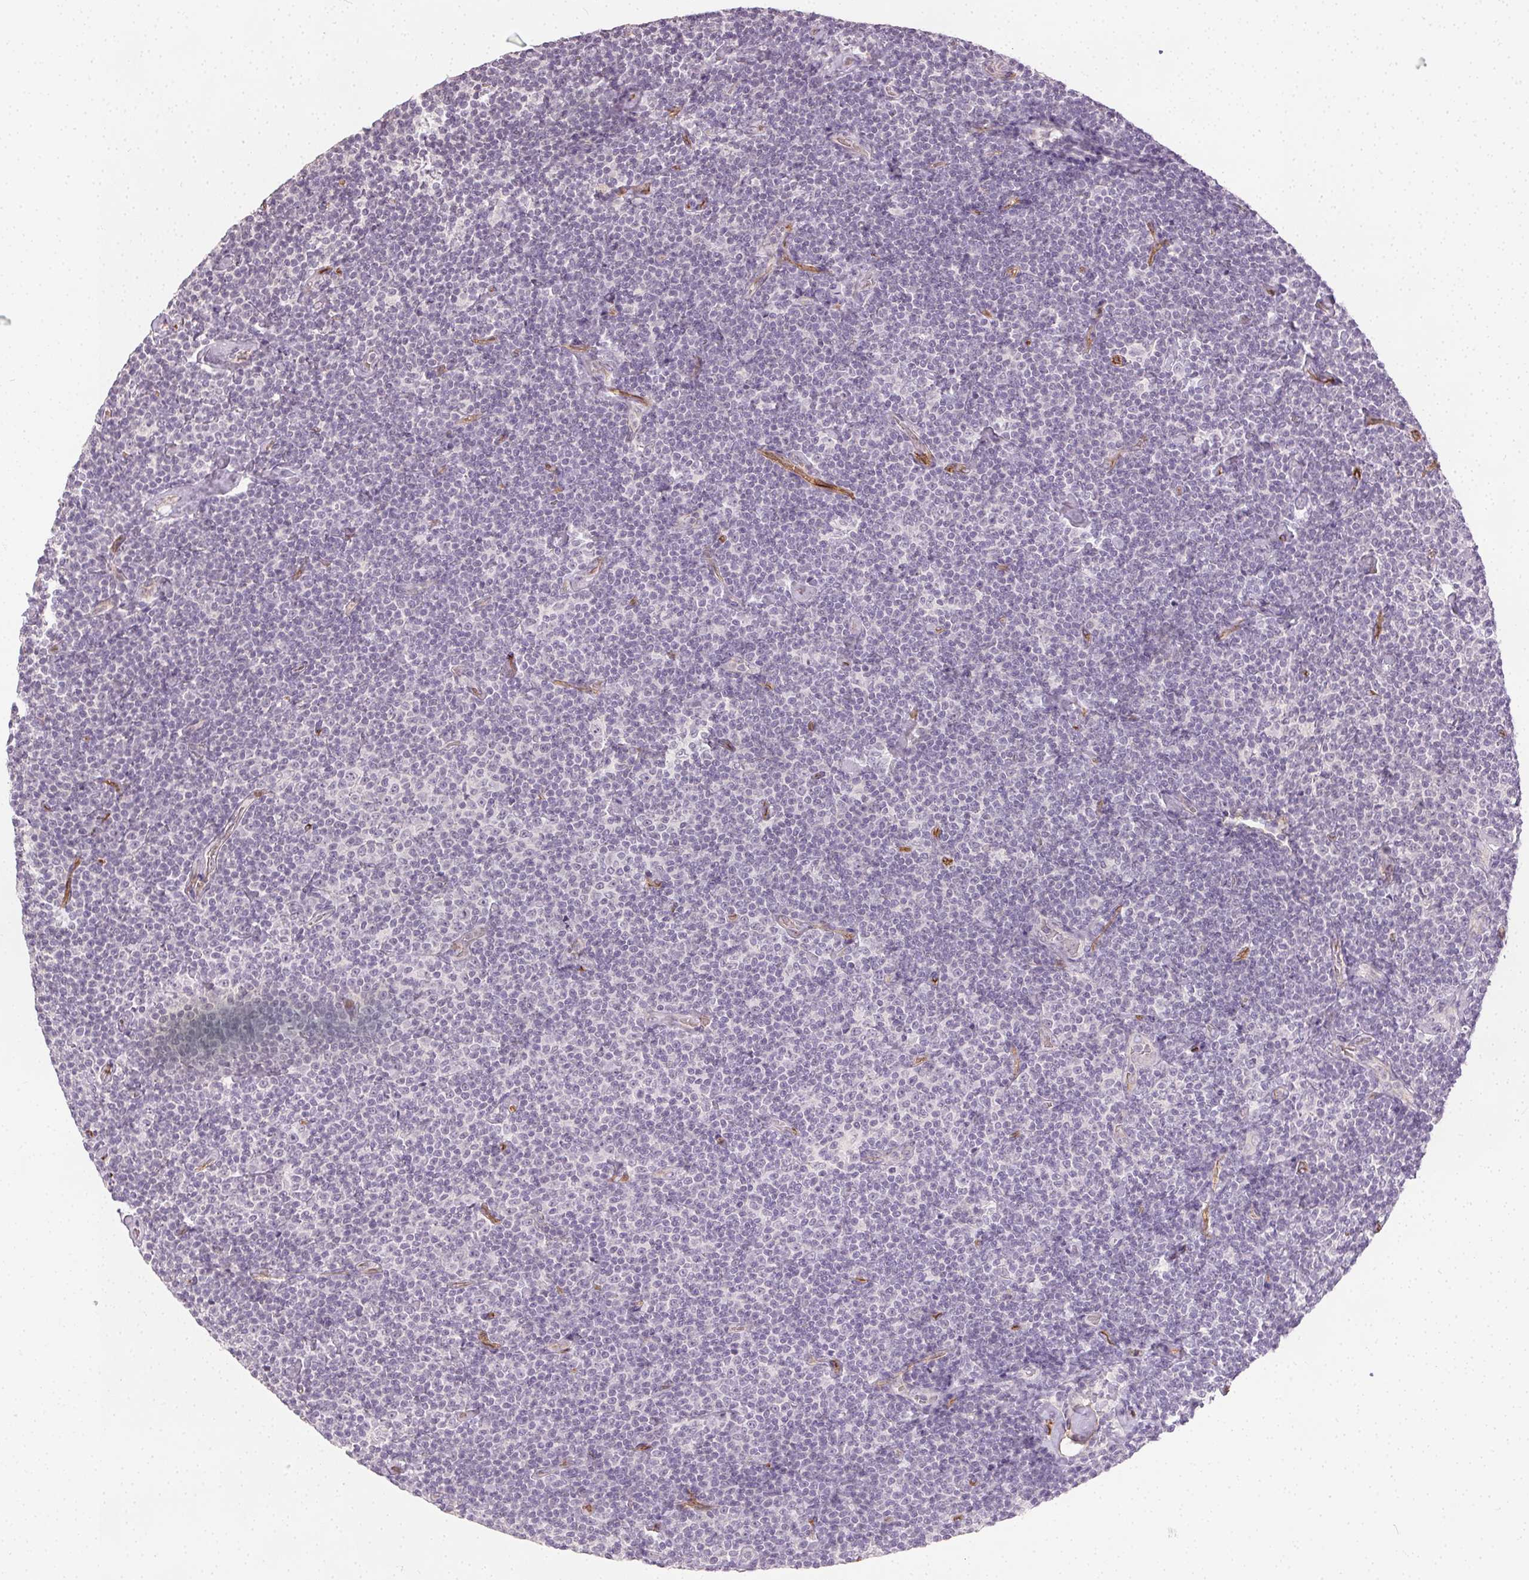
{"staining": {"intensity": "negative", "quantity": "none", "location": "none"}, "tissue": "lymphoma", "cell_type": "Tumor cells", "image_type": "cancer", "snomed": [{"axis": "morphology", "description": "Malignant lymphoma, non-Hodgkin's type, Low grade"}, {"axis": "topography", "description": "Lymph node"}], "caption": "The immunohistochemistry image has no significant staining in tumor cells of low-grade malignant lymphoma, non-Hodgkin's type tissue.", "gene": "PODXL", "patient": {"sex": "male", "age": 81}}